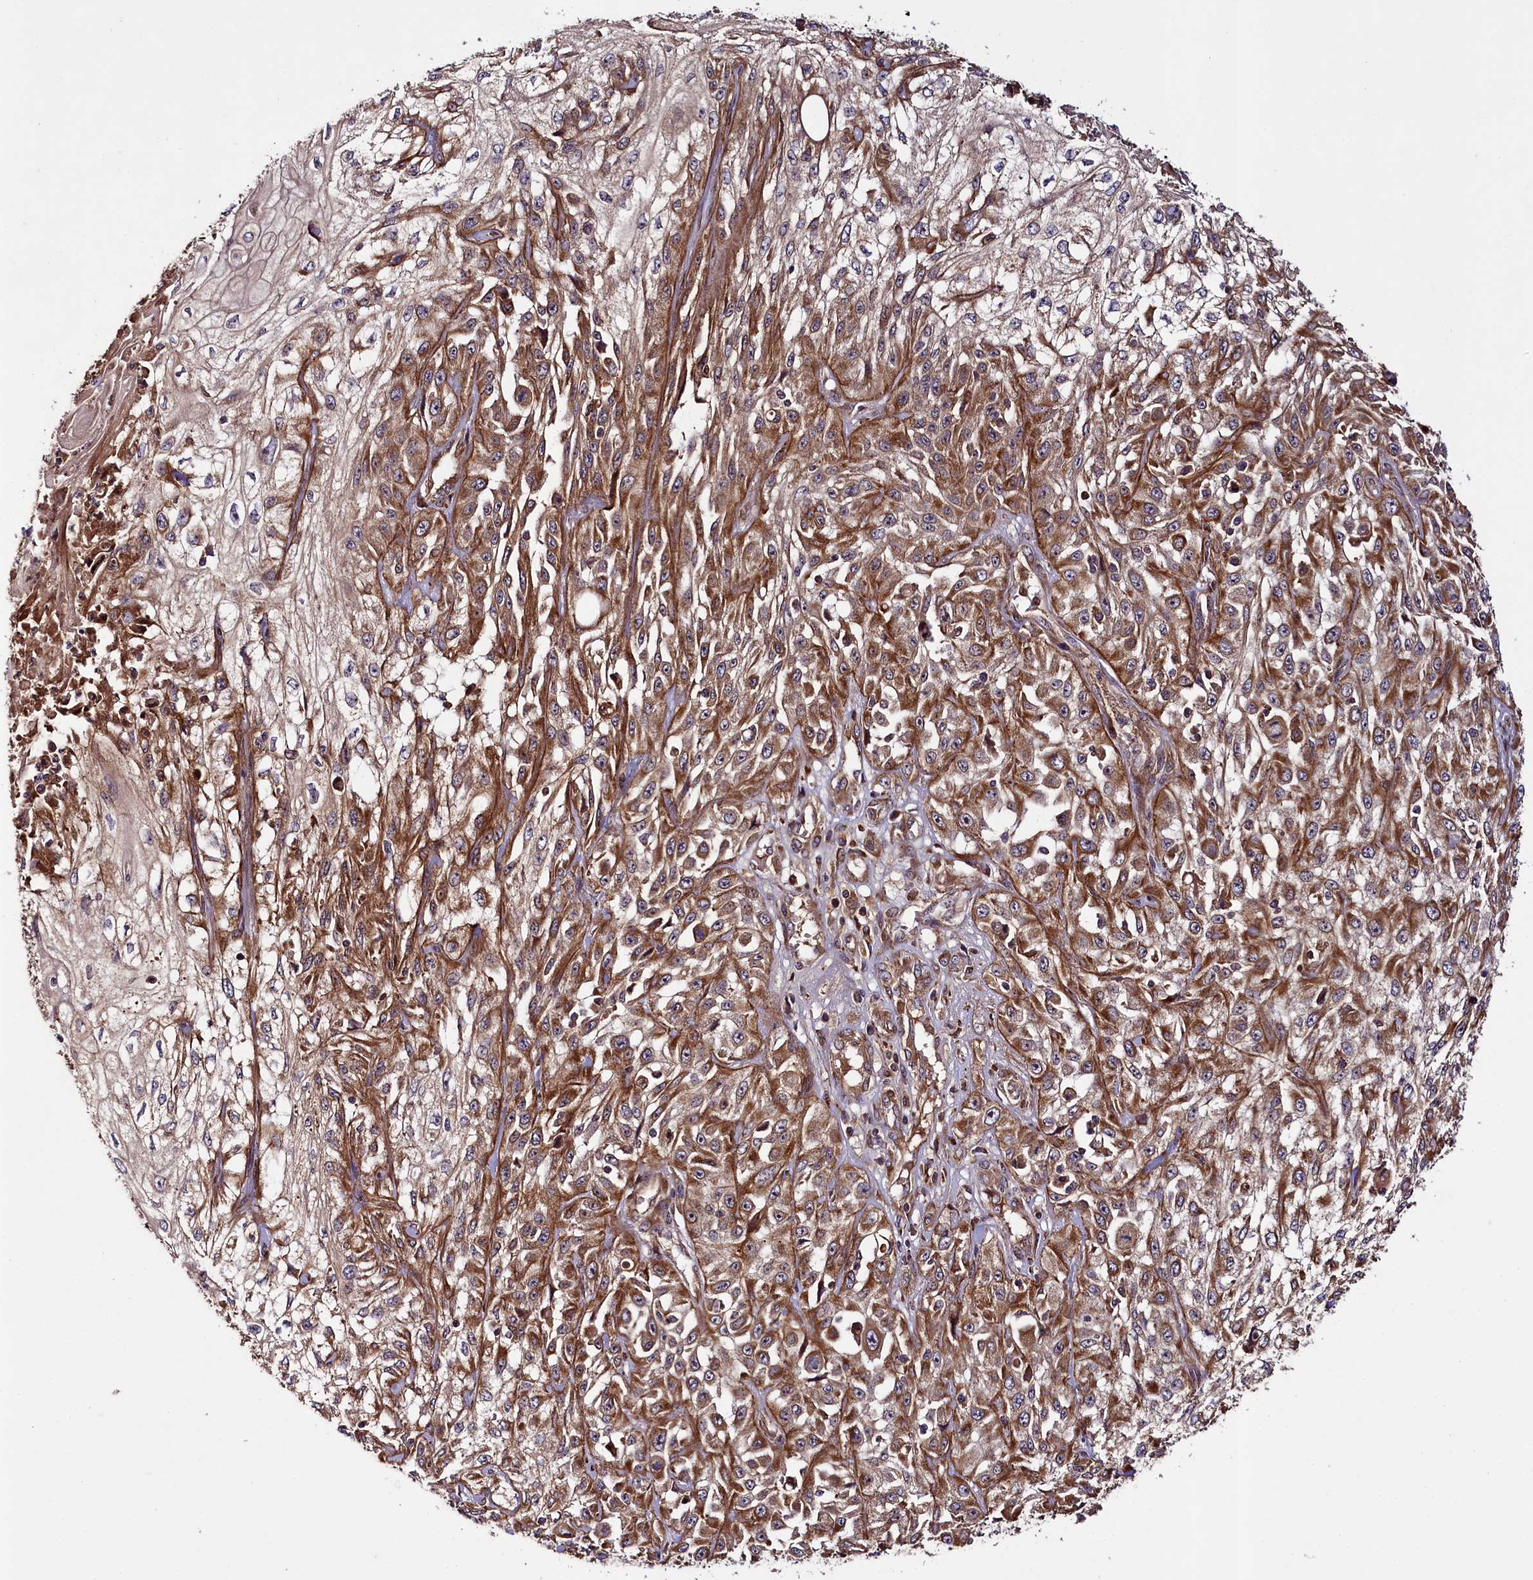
{"staining": {"intensity": "moderate", "quantity": ">75%", "location": "cytoplasmic/membranous"}, "tissue": "skin cancer", "cell_type": "Tumor cells", "image_type": "cancer", "snomed": [{"axis": "morphology", "description": "Squamous cell carcinoma, NOS"}, {"axis": "morphology", "description": "Squamous cell carcinoma, metastatic, NOS"}, {"axis": "topography", "description": "Skin"}, {"axis": "topography", "description": "Lymph node"}], "caption": "Protein staining reveals moderate cytoplasmic/membranous expression in approximately >75% of tumor cells in skin cancer.", "gene": "CCDC102A", "patient": {"sex": "male", "age": 75}}